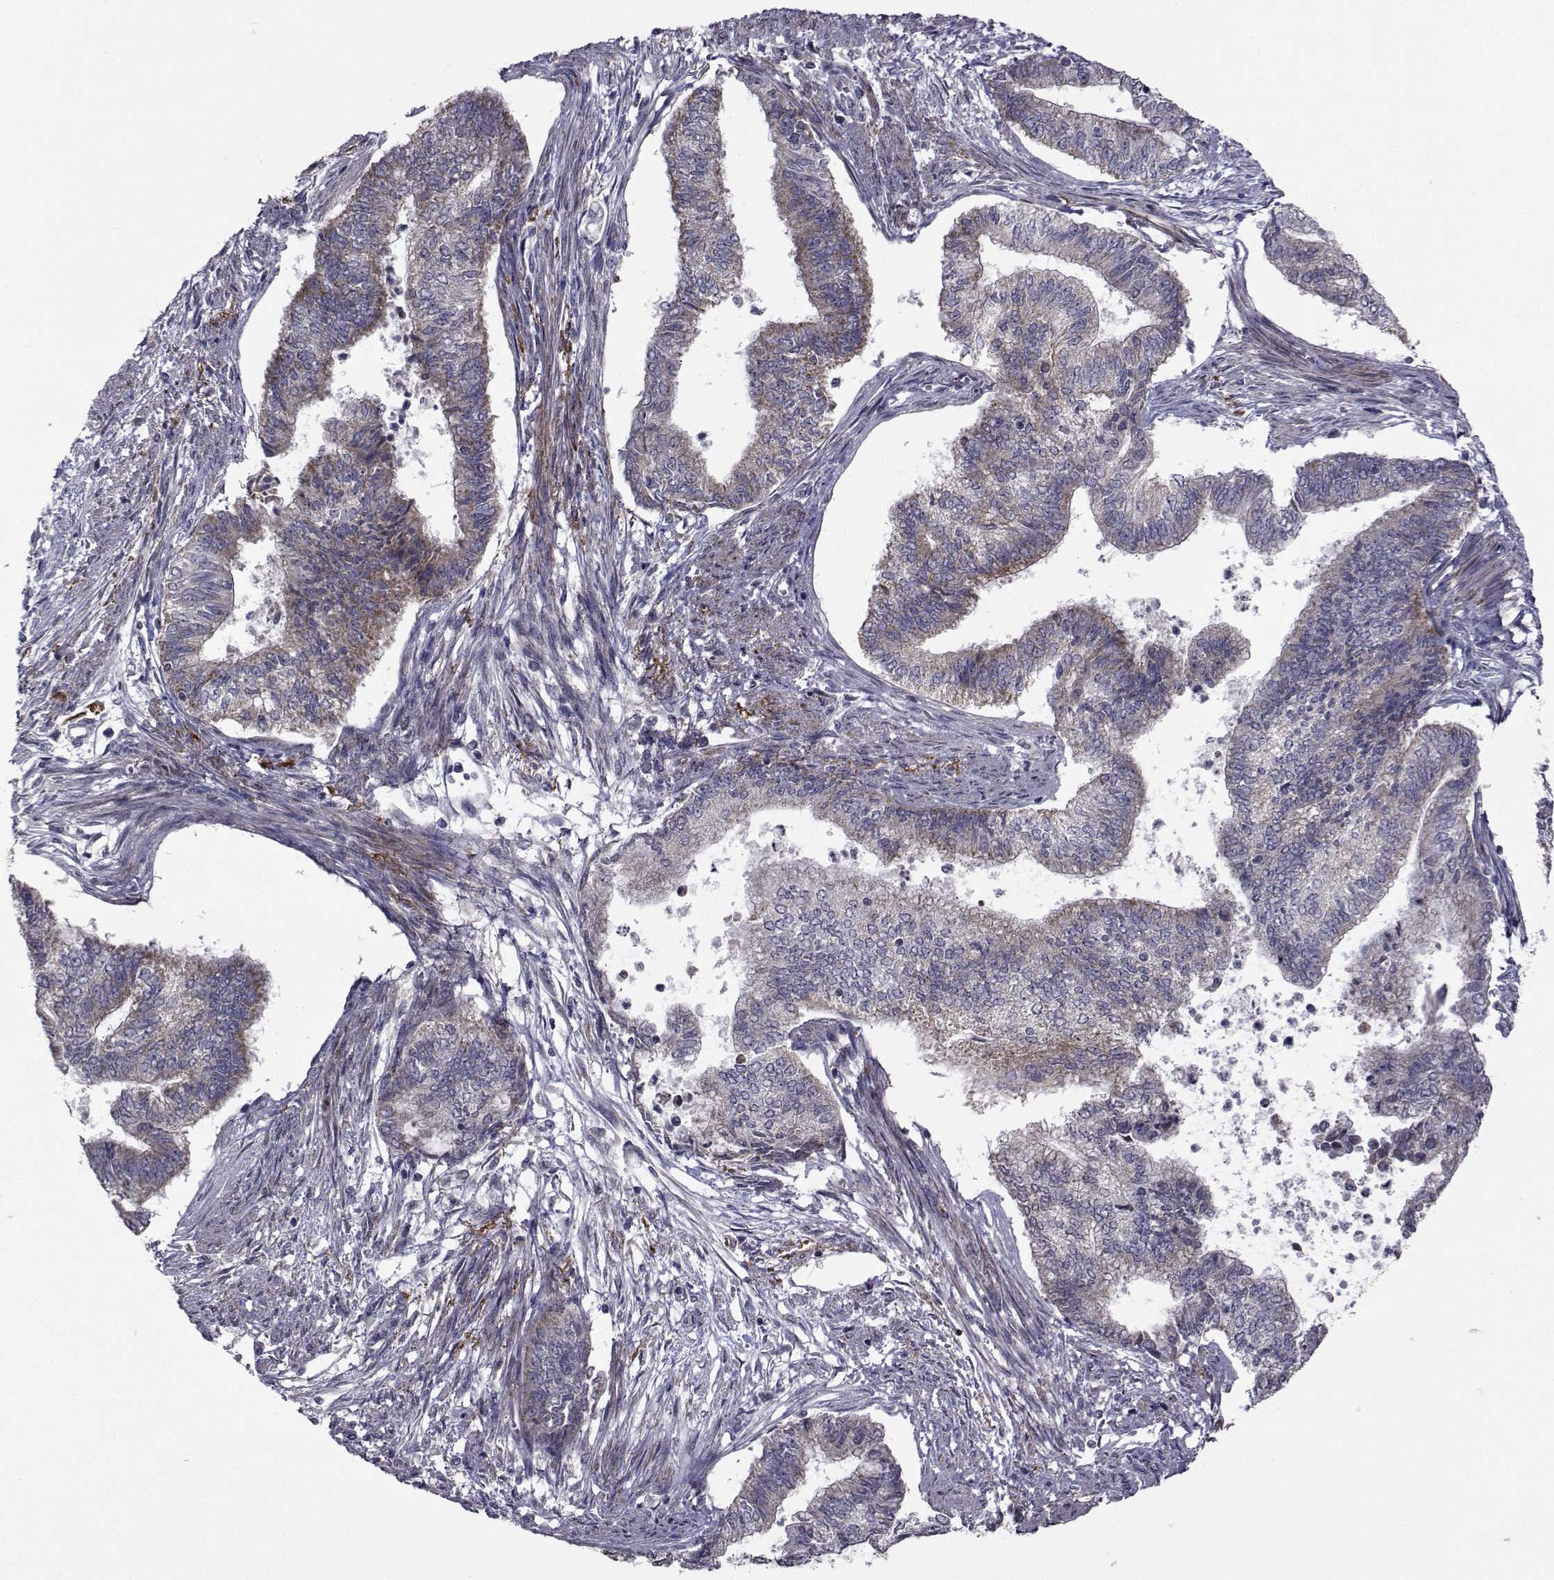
{"staining": {"intensity": "moderate", "quantity": "<25%", "location": "cytoplasmic/membranous"}, "tissue": "endometrial cancer", "cell_type": "Tumor cells", "image_type": "cancer", "snomed": [{"axis": "morphology", "description": "Adenocarcinoma, NOS"}, {"axis": "topography", "description": "Endometrium"}], "caption": "The micrograph displays immunohistochemical staining of endometrial cancer. There is moderate cytoplasmic/membranous staining is present in about <25% of tumor cells. (Brightfield microscopy of DAB IHC at high magnification).", "gene": "CFAP74", "patient": {"sex": "female", "age": 65}}